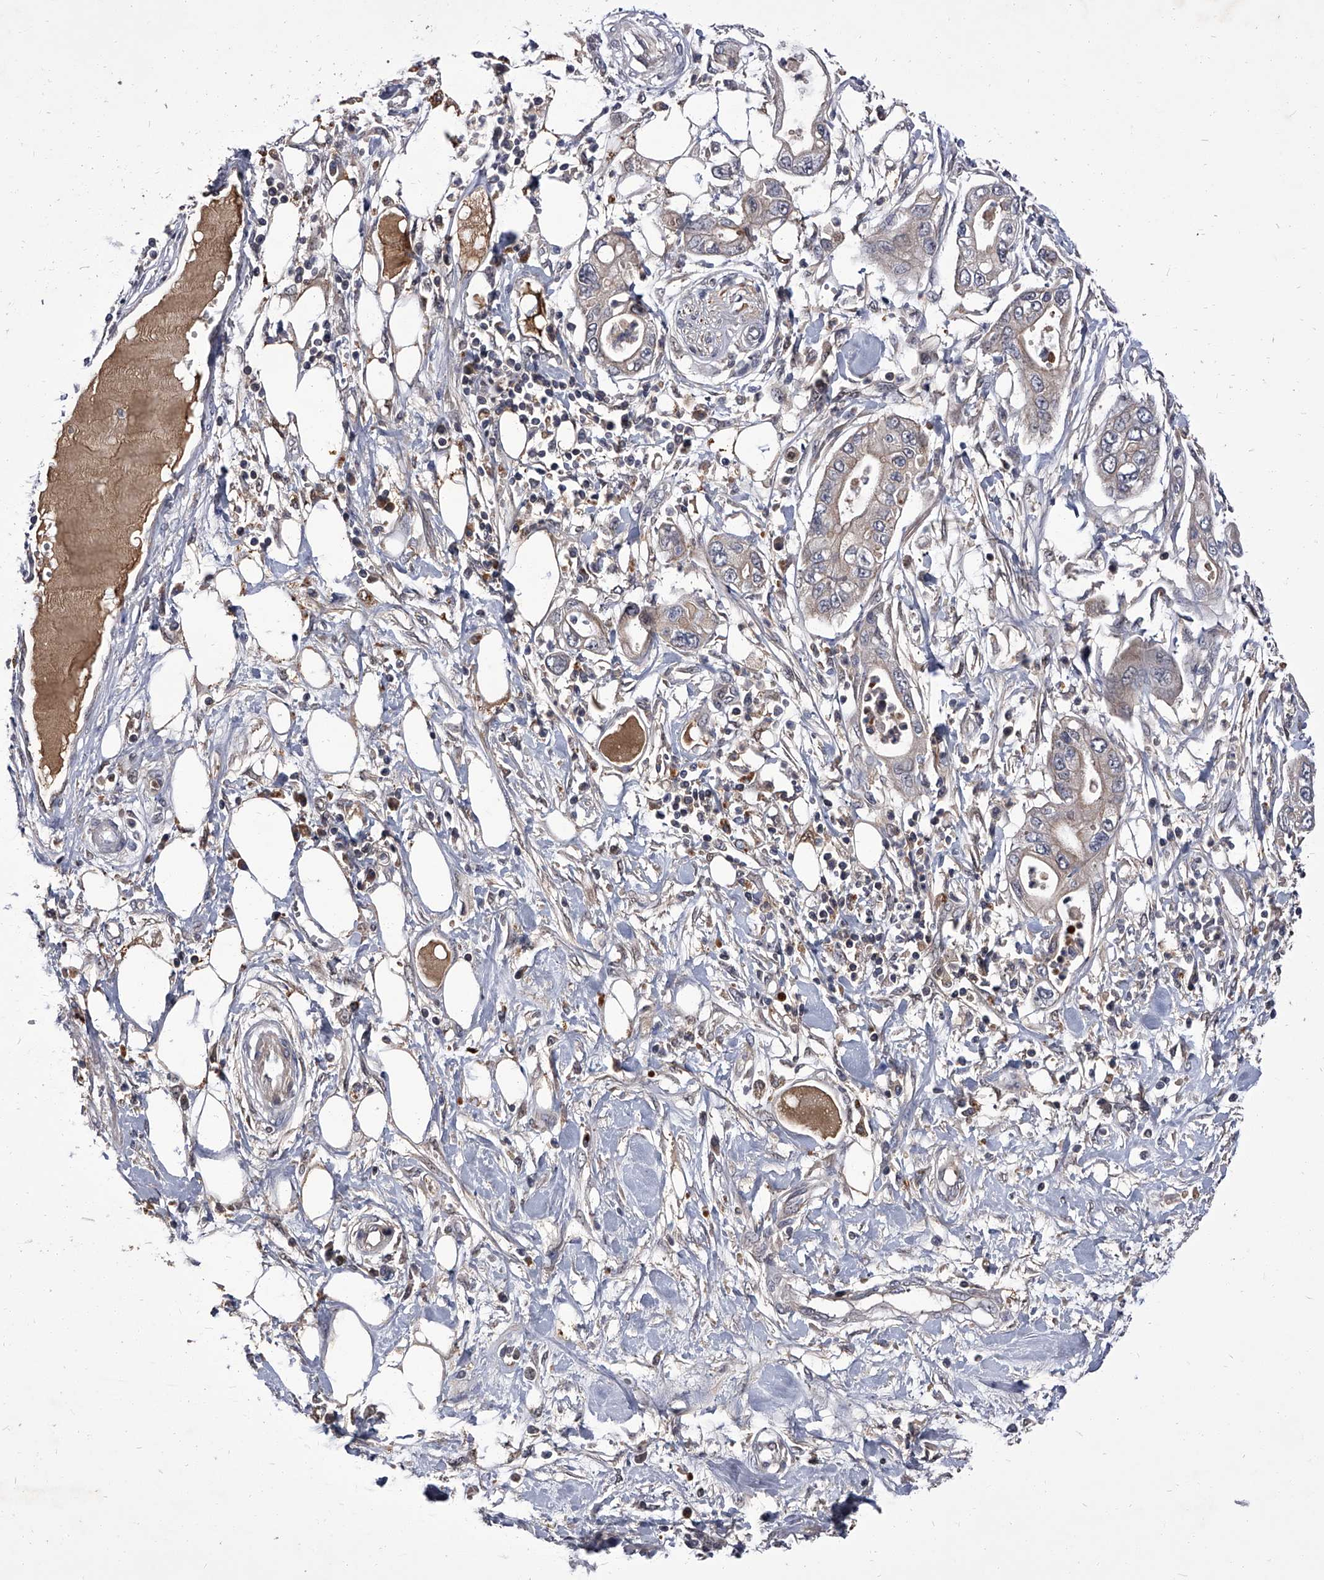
{"staining": {"intensity": "weak", "quantity": "25%-75%", "location": "cytoplasmic/membranous"}, "tissue": "pancreatic cancer", "cell_type": "Tumor cells", "image_type": "cancer", "snomed": [{"axis": "morphology", "description": "Adenocarcinoma, NOS"}, {"axis": "topography", "description": "Pancreas"}], "caption": "DAB (3,3'-diaminobenzidine) immunohistochemical staining of human adenocarcinoma (pancreatic) shows weak cytoplasmic/membranous protein expression in about 25%-75% of tumor cells. (DAB = brown stain, brightfield microscopy at high magnification).", "gene": "SLC18B1", "patient": {"sex": "male", "age": 68}}